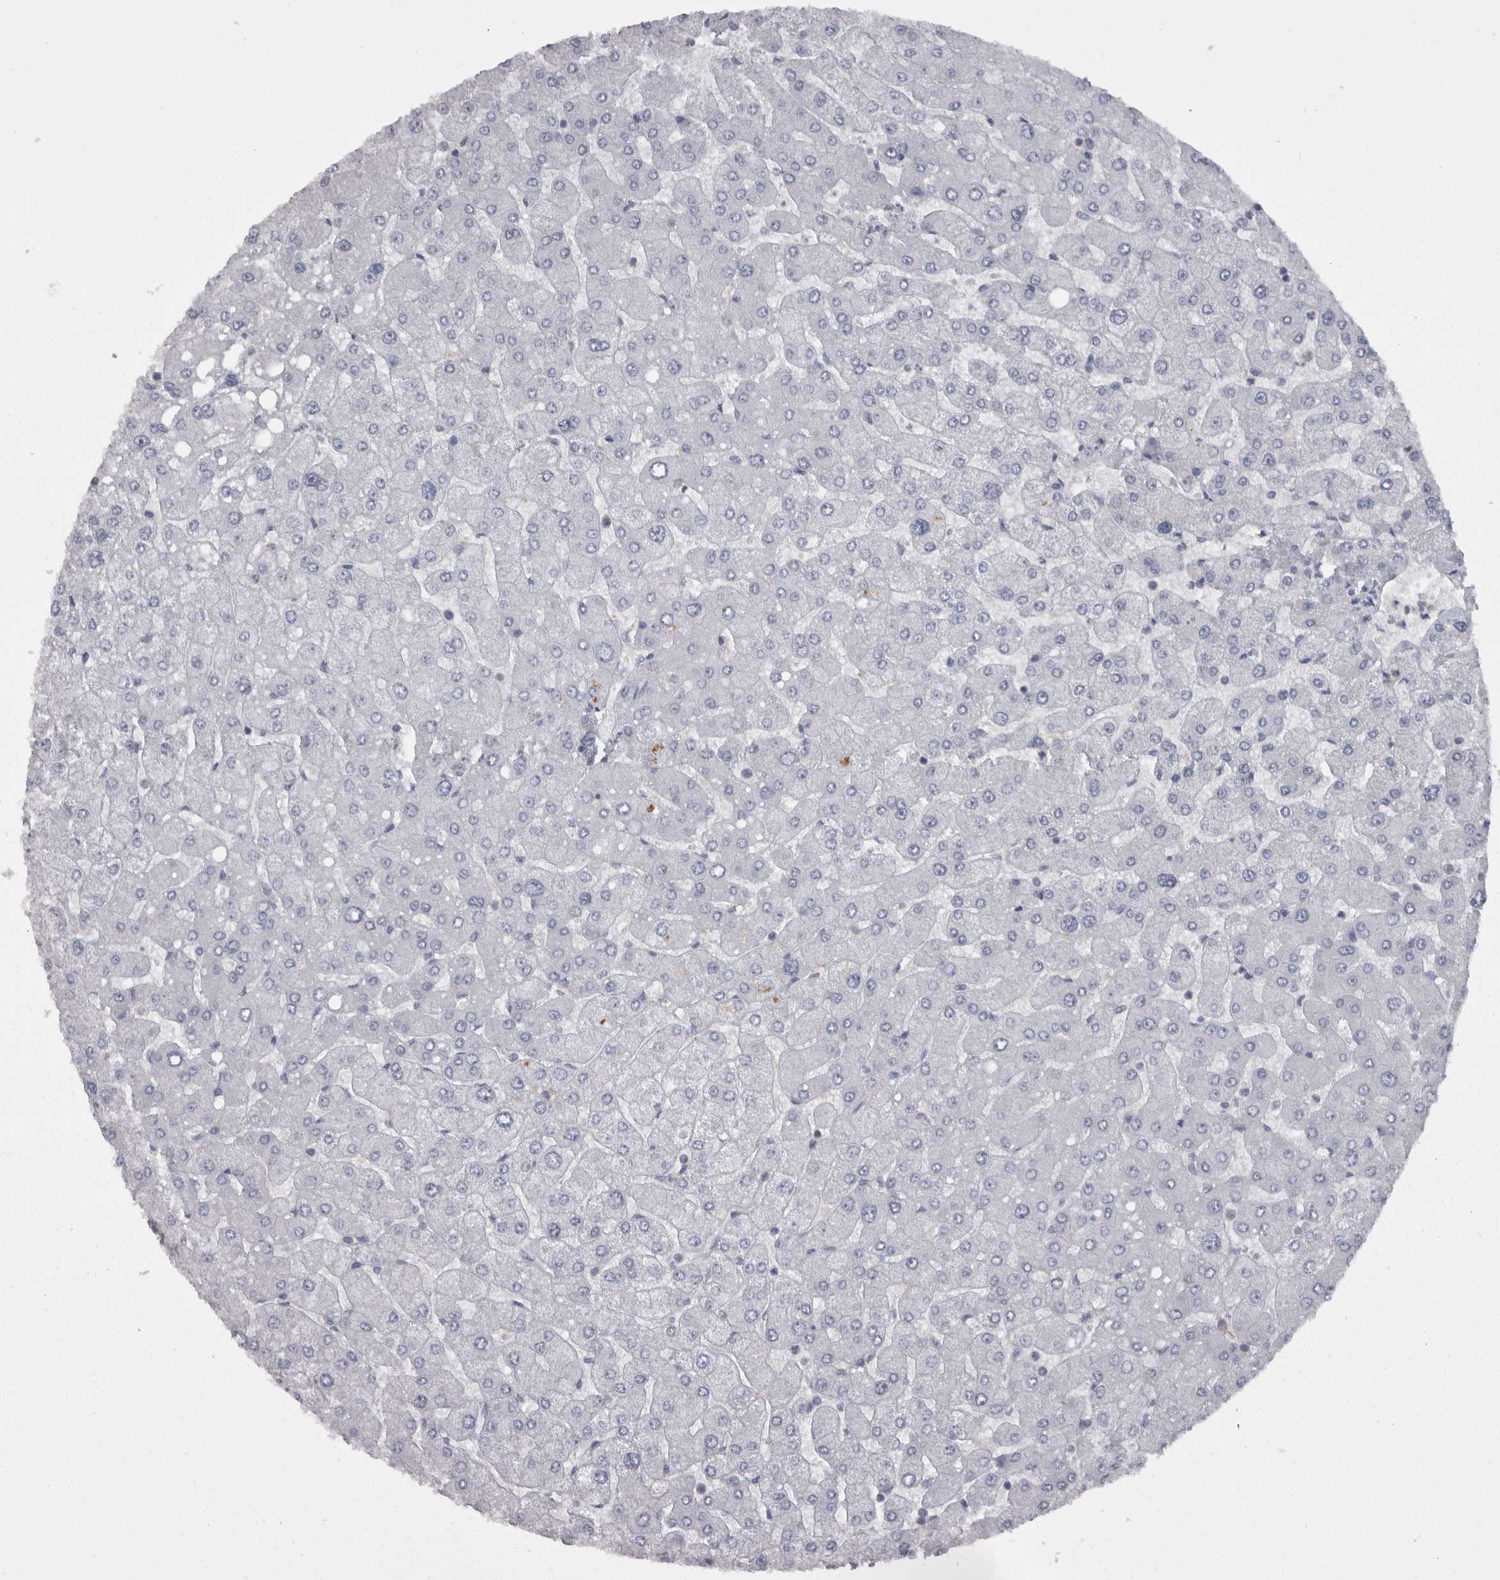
{"staining": {"intensity": "negative", "quantity": "none", "location": "none"}, "tissue": "liver", "cell_type": "Cholangiocytes", "image_type": "normal", "snomed": [{"axis": "morphology", "description": "Normal tissue, NOS"}, {"axis": "topography", "description": "Liver"}], "caption": "Cholangiocytes show no significant protein positivity in unremarkable liver. Brightfield microscopy of immunohistochemistry (IHC) stained with DAB (brown) and hematoxylin (blue), captured at high magnification.", "gene": "CAMK2D", "patient": {"sex": "male", "age": 55}}